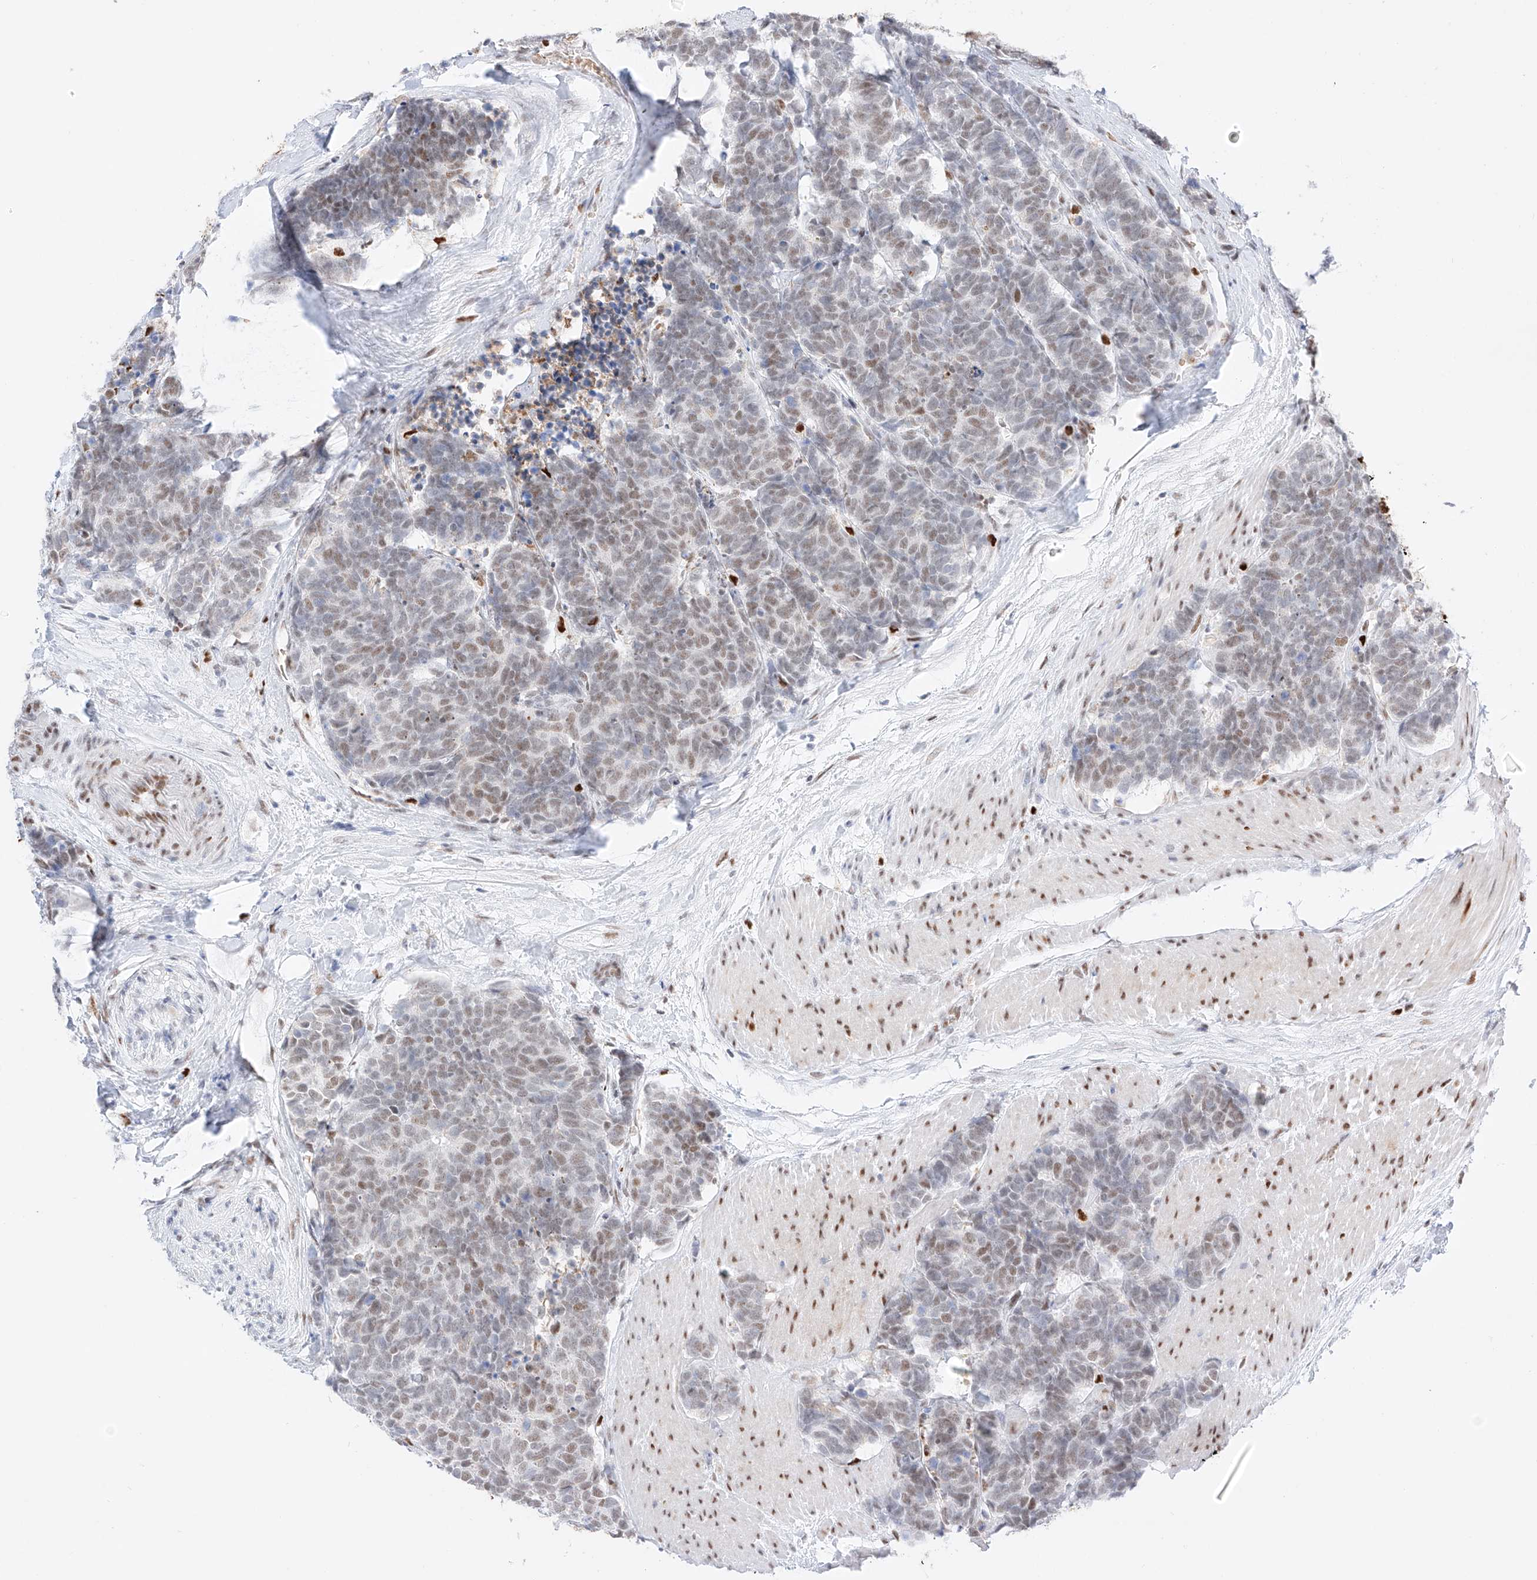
{"staining": {"intensity": "weak", "quantity": "25%-75%", "location": "nuclear"}, "tissue": "carcinoid", "cell_type": "Tumor cells", "image_type": "cancer", "snomed": [{"axis": "morphology", "description": "Carcinoma, NOS"}, {"axis": "morphology", "description": "Carcinoid, malignant, NOS"}, {"axis": "topography", "description": "Urinary bladder"}], "caption": "The photomicrograph exhibits immunohistochemical staining of malignant carcinoid. There is weak nuclear staining is identified in about 25%-75% of tumor cells. Immunohistochemistry stains the protein of interest in brown and the nuclei are stained blue.", "gene": "APIP", "patient": {"sex": "male", "age": 57}}